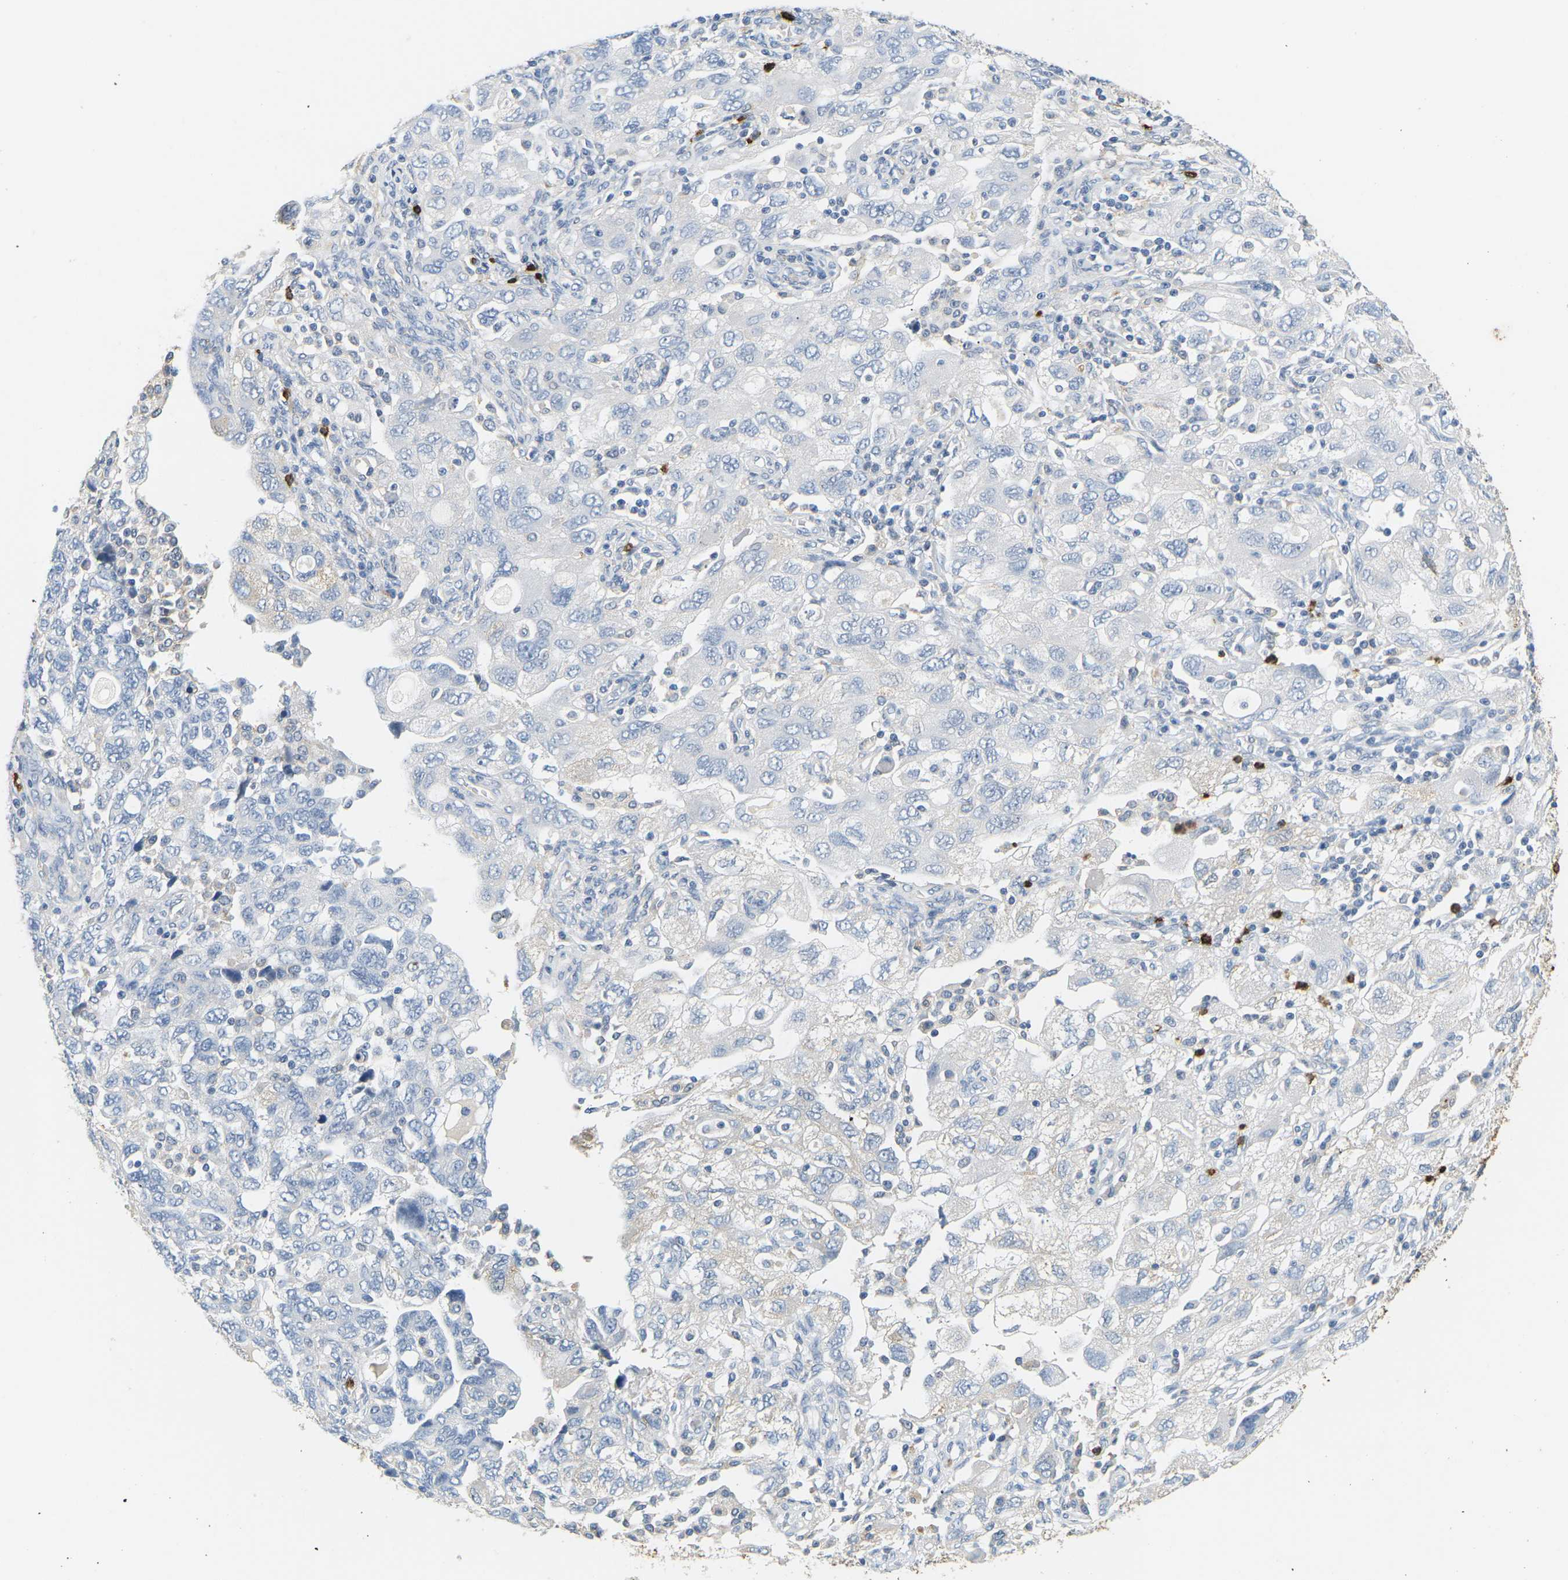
{"staining": {"intensity": "negative", "quantity": "none", "location": "none"}, "tissue": "ovarian cancer", "cell_type": "Tumor cells", "image_type": "cancer", "snomed": [{"axis": "morphology", "description": "Carcinoma, NOS"}, {"axis": "morphology", "description": "Cystadenocarcinoma, serous, NOS"}, {"axis": "topography", "description": "Ovary"}], "caption": "There is no significant expression in tumor cells of ovarian cancer. (Immunohistochemistry, brightfield microscopy, high magnification).", "gene": "ADM", "patient": {"sex": "female", "age": 69}}